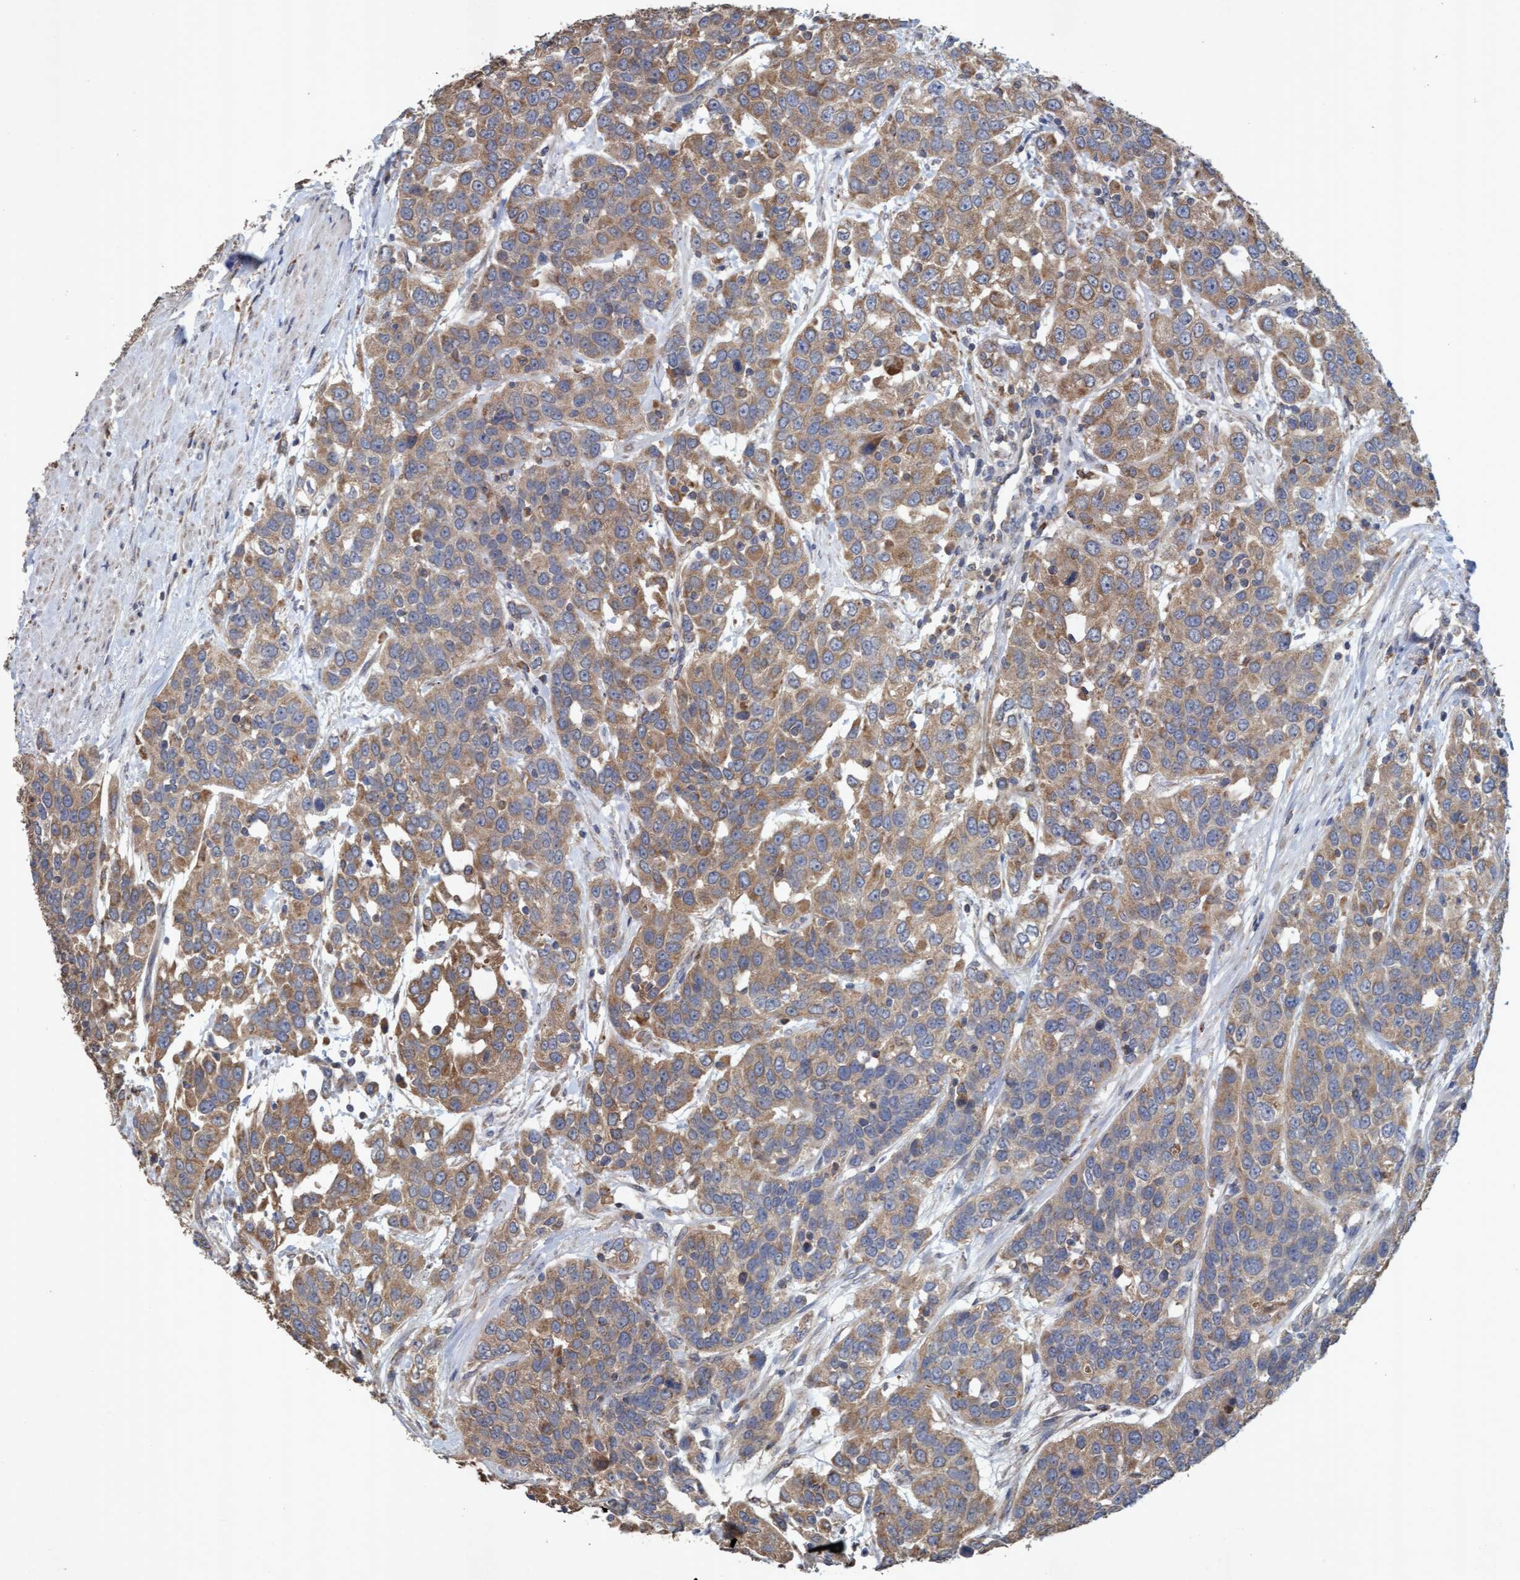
{"staining": {"intensity": "moderate", "quantity": ">75%", "location": "cytoplasmic/membranous"}, "tissue": "urothelial cancer", "cell_type": "Tumor cells", "image_type": "cancer", "snomed": [{"axis": "morphology", "description": "Urothelial carcinoma, High grade"}, {"axis": "topography", "description": "Urinary bladder"}], "caption": "Moderate cytoplasmic/membranous protein positivity is present in approximately >75% of tumor cells in high-grade urothelial carcinoma. The staining was performed using DAB (3,3'-diaminobenzidine) to visualize the protein expression in brown, while the nuclei were stained in blue with hematoxylin (Magnification: 20x).", "gene": "ATPAF2", "patient": {"sex": "female", "age": 80}}